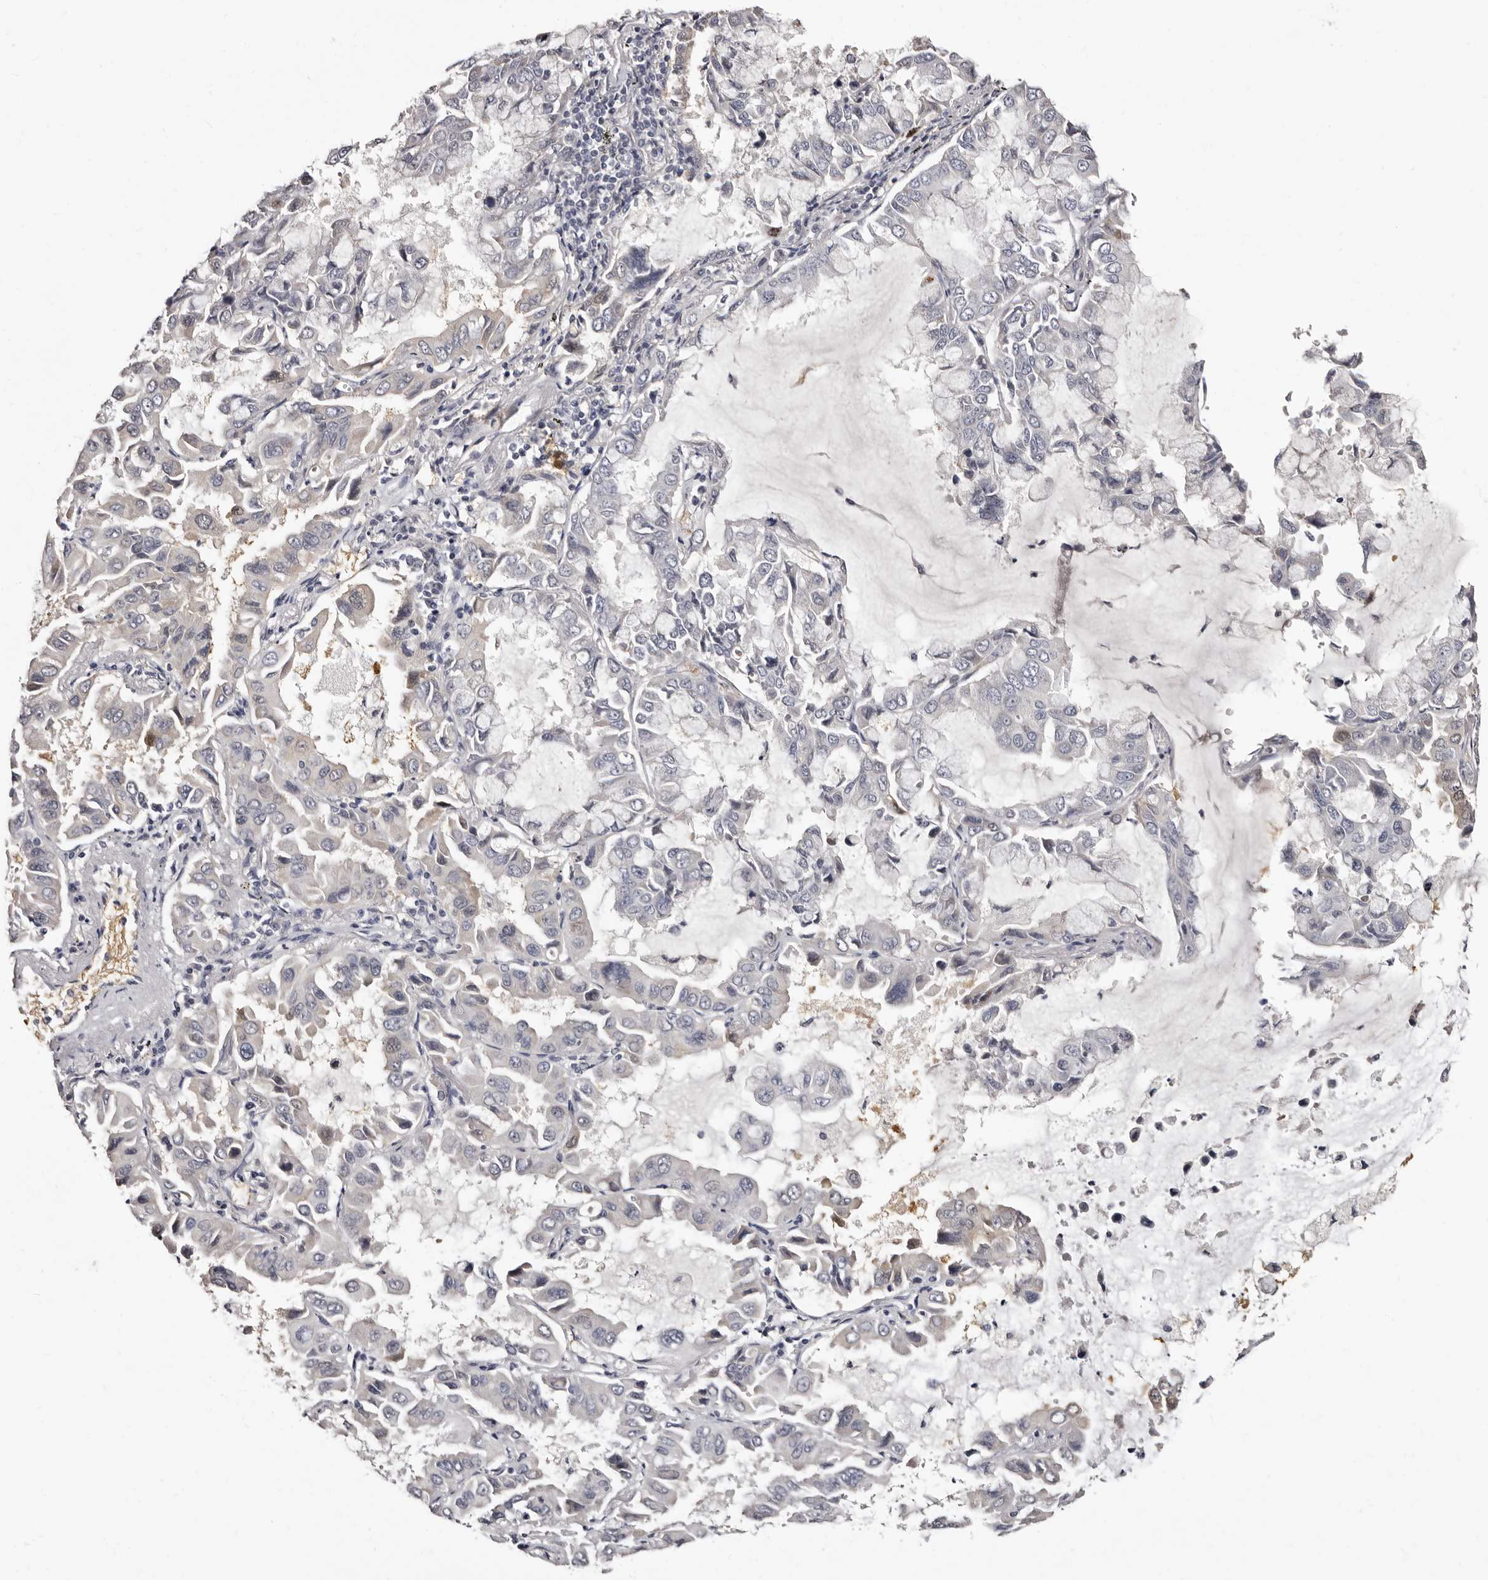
{"staining": {"intensity": "negative", "quantity": "none", "location": "none"}, "tissue": "lung cancer", "cell_type": "Tumor cells", "image_type": "cancer", "snomed": [{"axis": "morphology", "description": "Adenocarcinoma, NOS"}, {"axis": "topography", "description": "Lung"}], "caption": "Tumor cells show no significant positivity in adenocarcinoma (lung). The staining is performed using DAB brown chromogen with nuclei counter-stained in using hematoxylin.", "gene": "BPGM", "patient": {"sex": "male", "age": 64}}